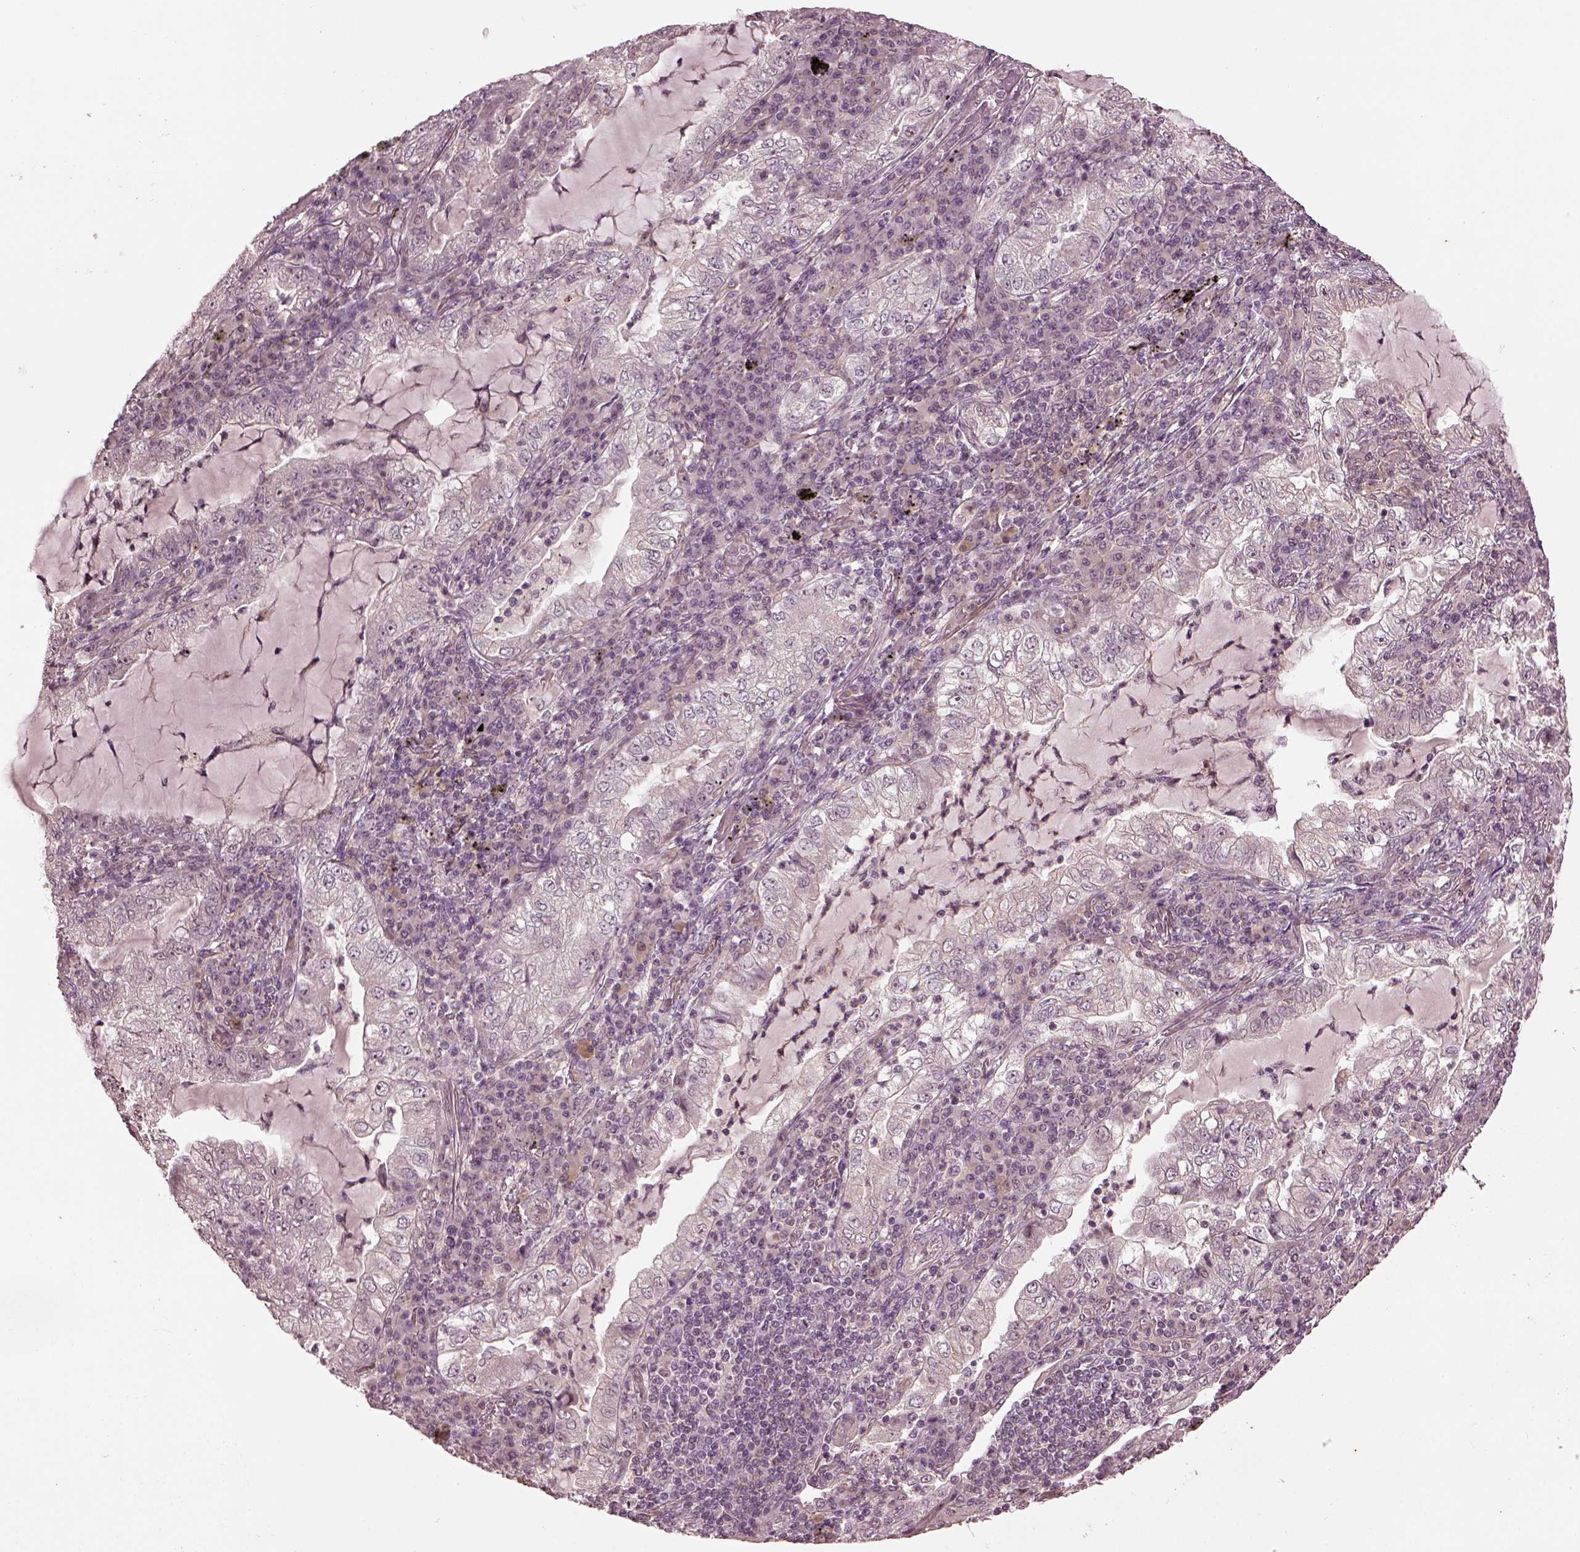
{"staining": {"intensity": "weak", "quantity": "<25%", "location": "nuclear"}, "tissue": "lung cancer", "cell_type": "Tumor cells", "image_type": "cancer", "snomed": [{"axis": "morphology", "description": "Adenocarcinoma, NOS"}, {"axis": "topography", "description": "Lung"}], "caption": "Tumor cells are negative for brown protein staining in lung cancer (adenocarcinoma).", "gene": "GNRH1", "patient": {"sex": "female", "age": 73}}